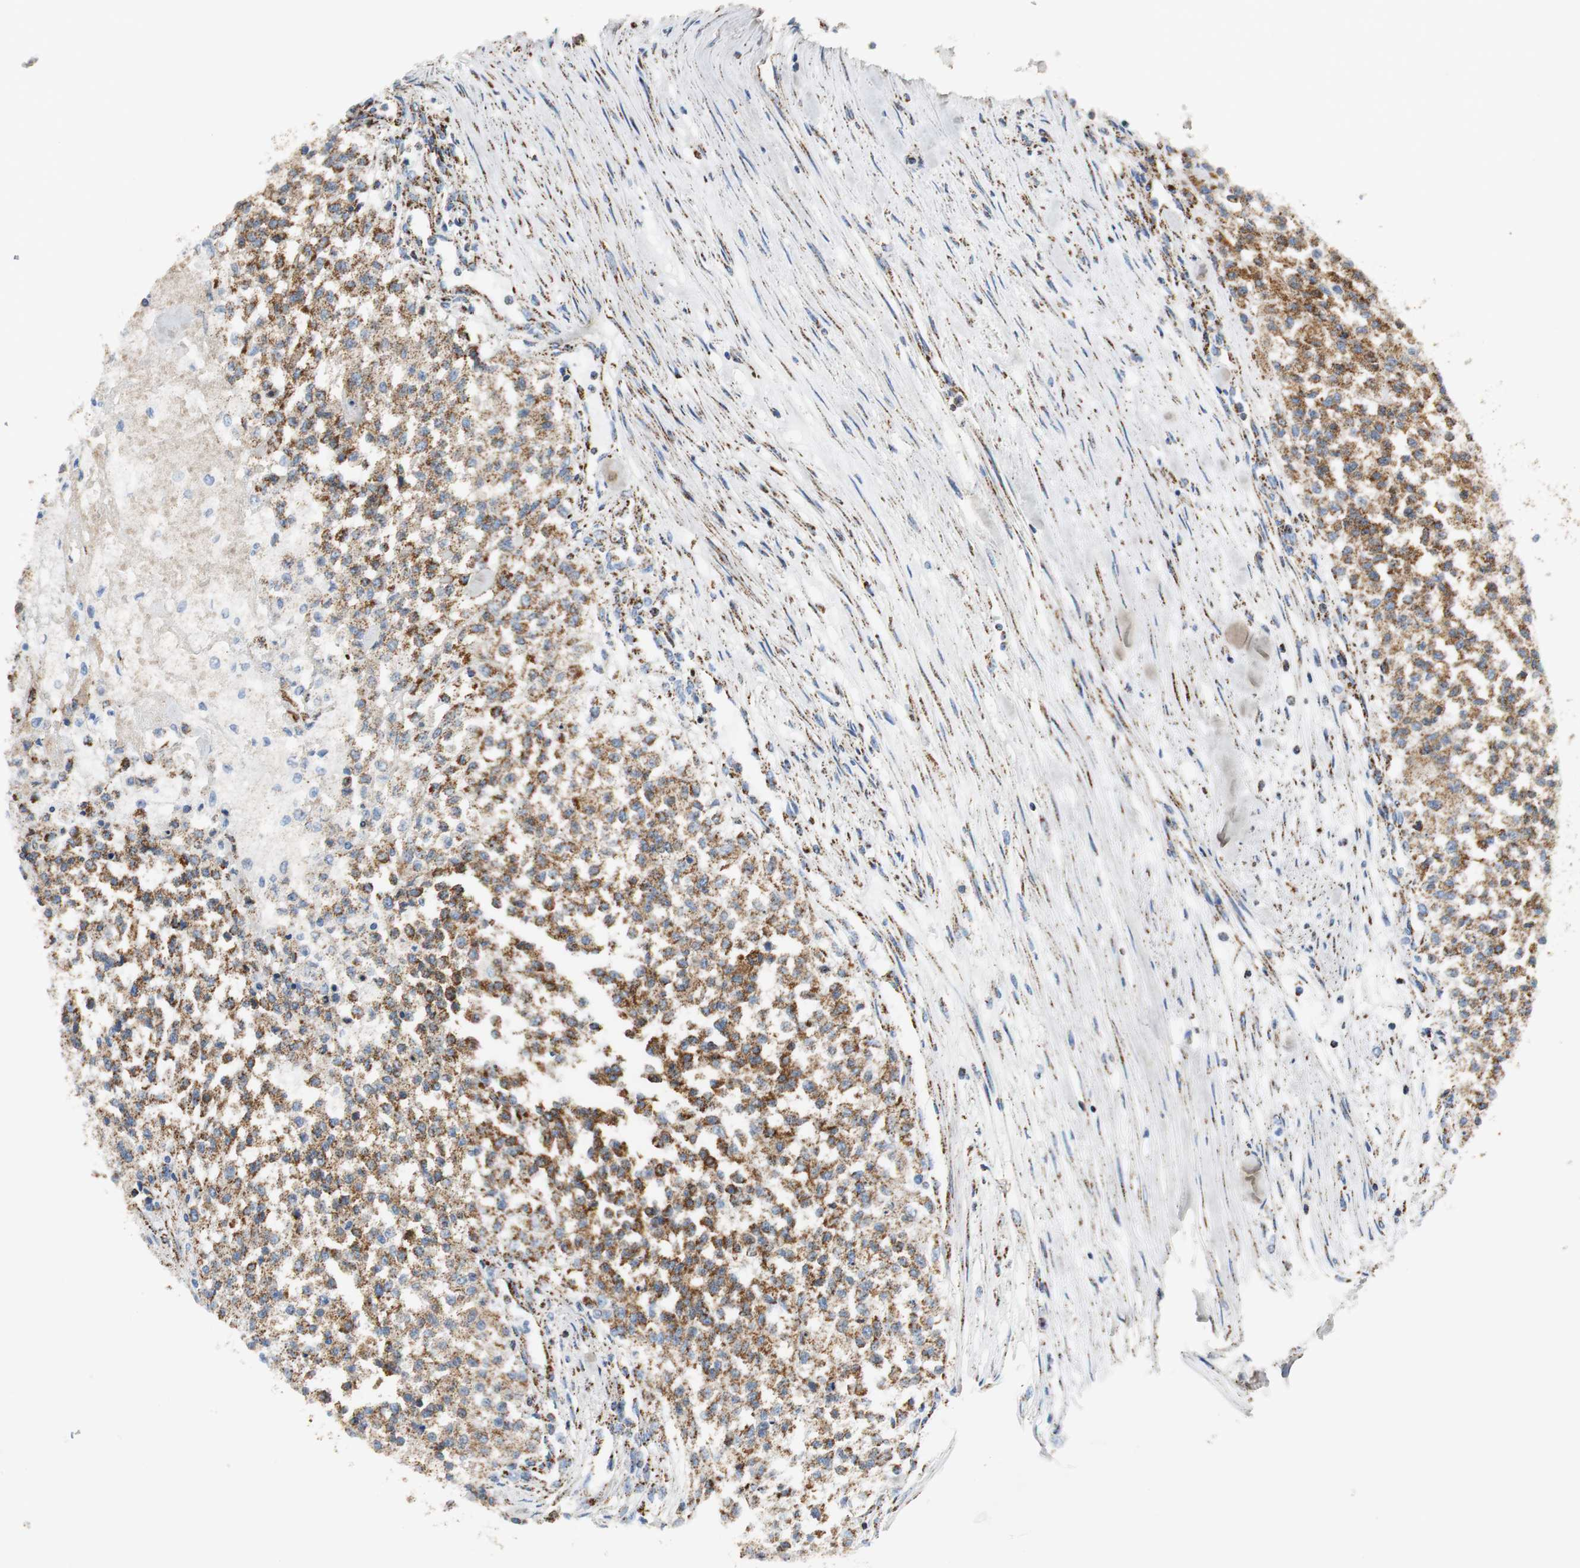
{"staining": {"intensity": "moderate", "quantity": ">75%", "location": "cytoplasmic/membranous"}, "tissue": "testis cancer", "cell_type": "Tumor cells", "image_type": "cancer", "snomed": [{"axis": "morphology", "description": "Seminoma, NOS"}, {"axis": "topography", "description": "Testis"}], "caption": "Immunohistochemistry (DAB (3,3'-diaminobenzidine)) staining of testis cancer exhibits moderate cytoplasmic/membranous protein staining in about >75% of tumor cells.", "gene": "C1QTNF7", "patient": {"sex": "male", "age": 59}}